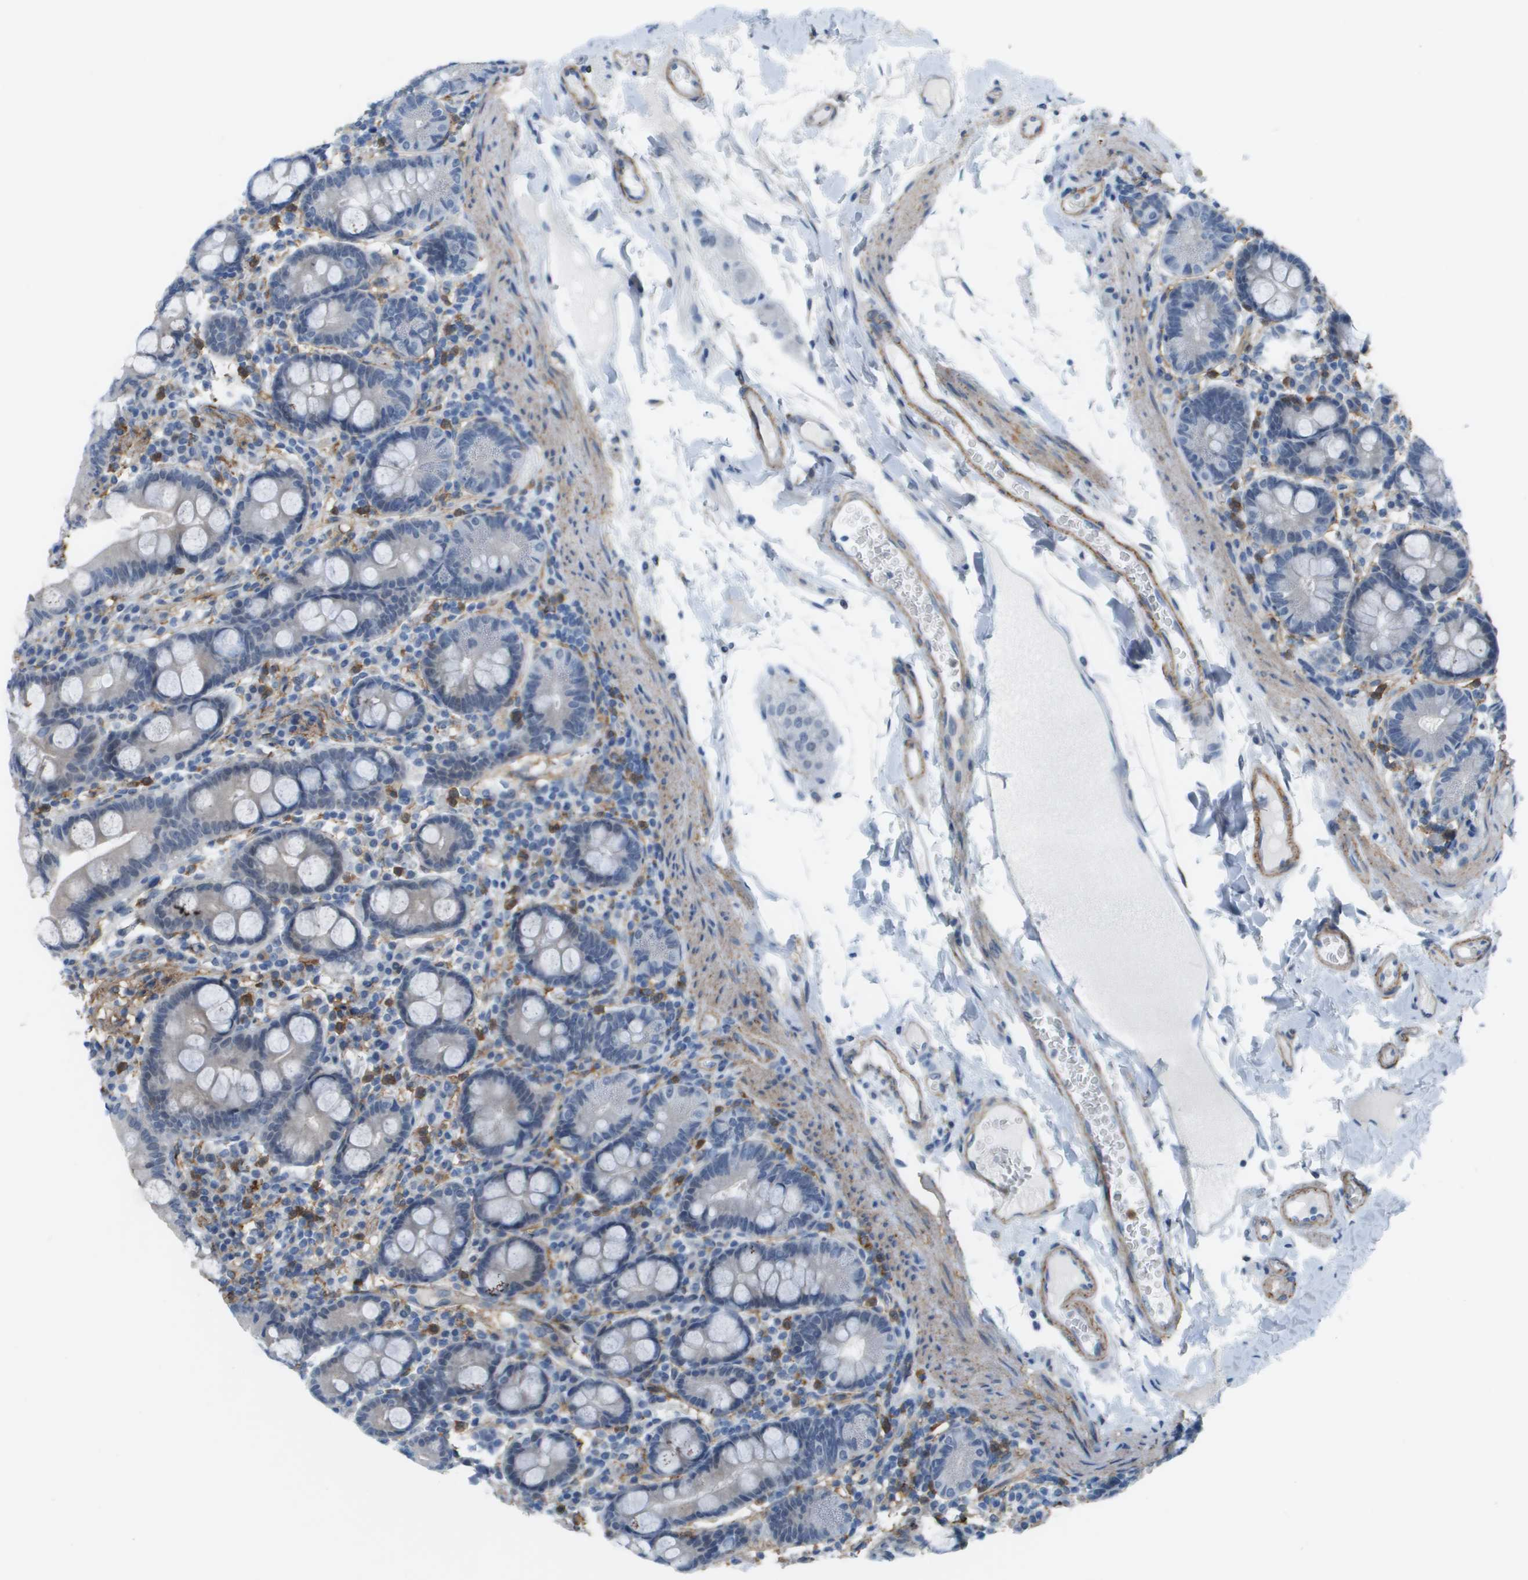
{"staining": {"intensity": "negative", "quantity": "none", "location": "none"}, "tissue": "duodenum", "cell_type": "Glandular cells", "image_type": "normal", "snomed": [{"axis": "morphology", "description": "Normal tissue, NOS"}, {"axis": "topography", "description": "Duodenum"}], "caption": "DAB (3,3'-diaminobenzidine) immunohistochemical staining of normal human duodenum exhibits no significant positivity in glandular cells. Brightfield microscopy of immunohistochemistry (IHC) stained with DAB (3,3'-diaminobenzidine) (brown) and hematoxylin (blue), captured at high magnification.", "gene": "ZBTB43", "patient": {"sex": "male", "age": 50}}